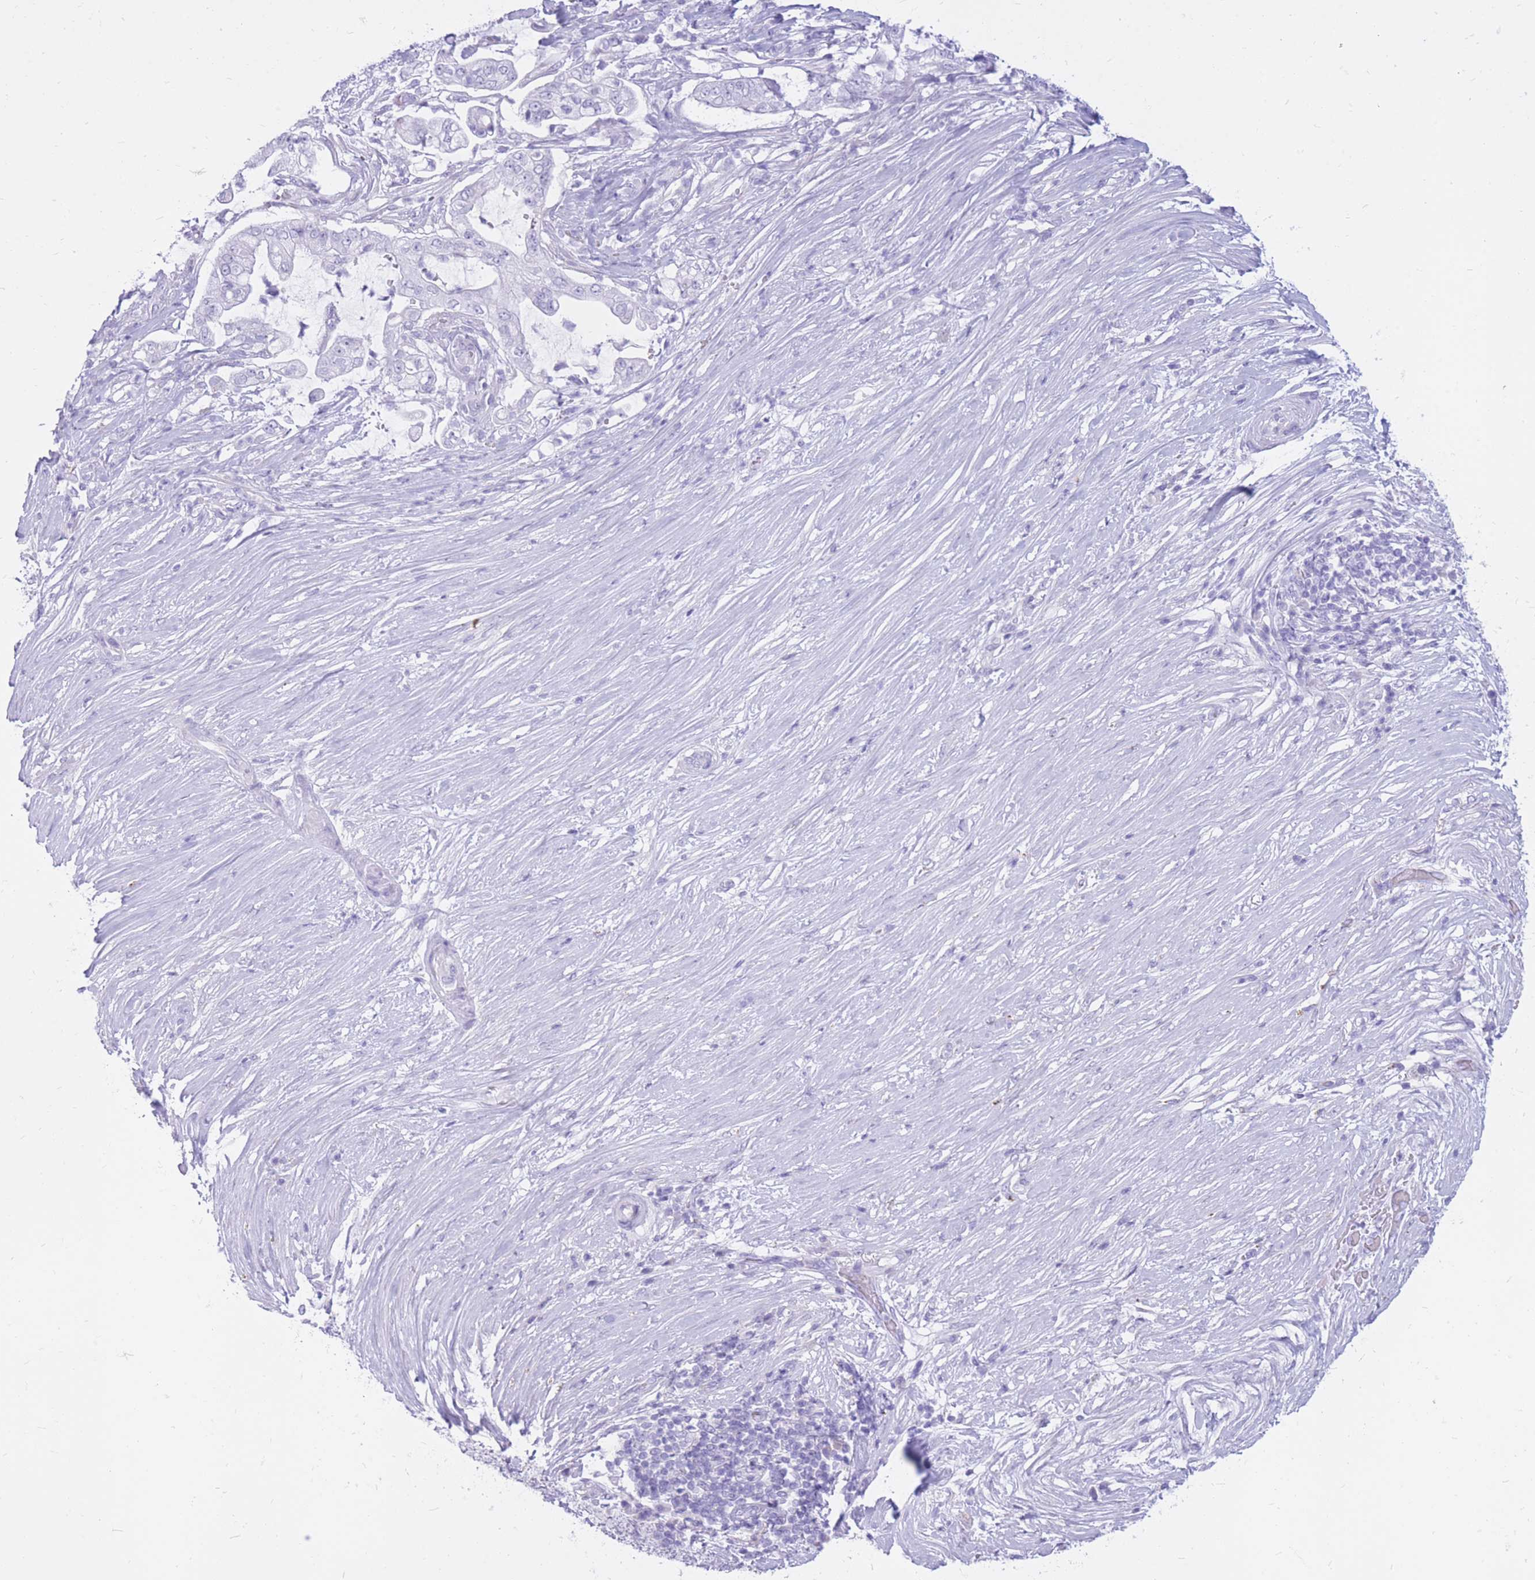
{"staining": {"intensity": "negative", "quantity": "none", "location": "none"}, "tissue": "pancreatic cancer", "cell_type": "Tumor cells", "image_type": "cancer", "snomed": [{"axis": "morphology", "description": "Adenocarcinoma, NOS"}, {"axis": "topography", "description": "Pancreas"}], "caption": "An image of human pancreatic adenocarcinoma is negative for staining in tumor cells.", "gene": "CYP21A2", "patient": {"sex": "female", "age": 69}}